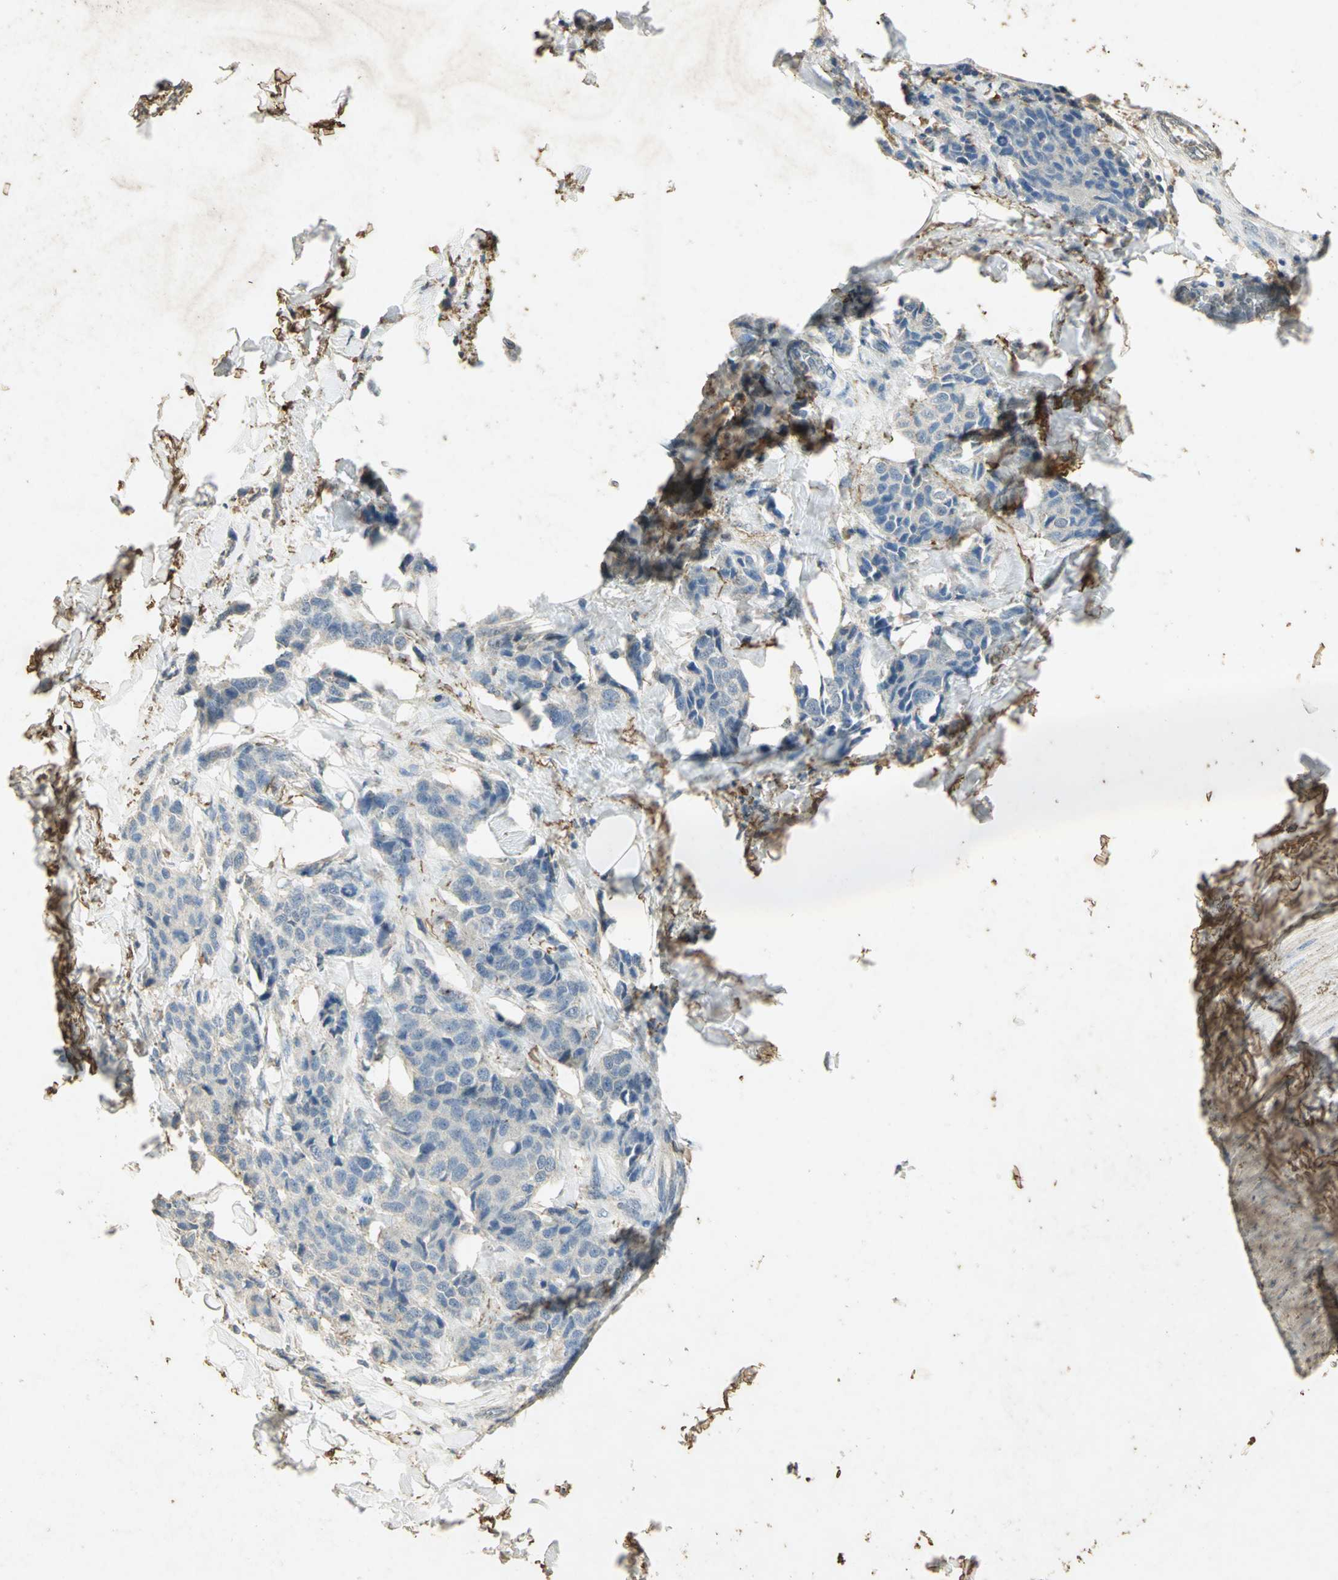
{"staining": {"intensity": "negative", "quantity": "none", "location": "none"}, "tissue": "breast cancer", "cell_type": "Tumor cells", "image_type": "cancer", "snomed": [{"axis": "morphology", "description": "Duct carcinoma"}, {"axis": "topography", "description": "Breast"}], "caption": "High power microscopy photomicrograph of an immunohistochemistry (IHC) photomicrograph of breast cancer (infiltrating ductal carcinoma), revealing no significant expression in tumor cells. (DAB immunohistochemistry (IHC) visualized using brightfield microscopy, high magnification).", "gene": "ASB9", "patient": {"sex": "female", "age": 80}}